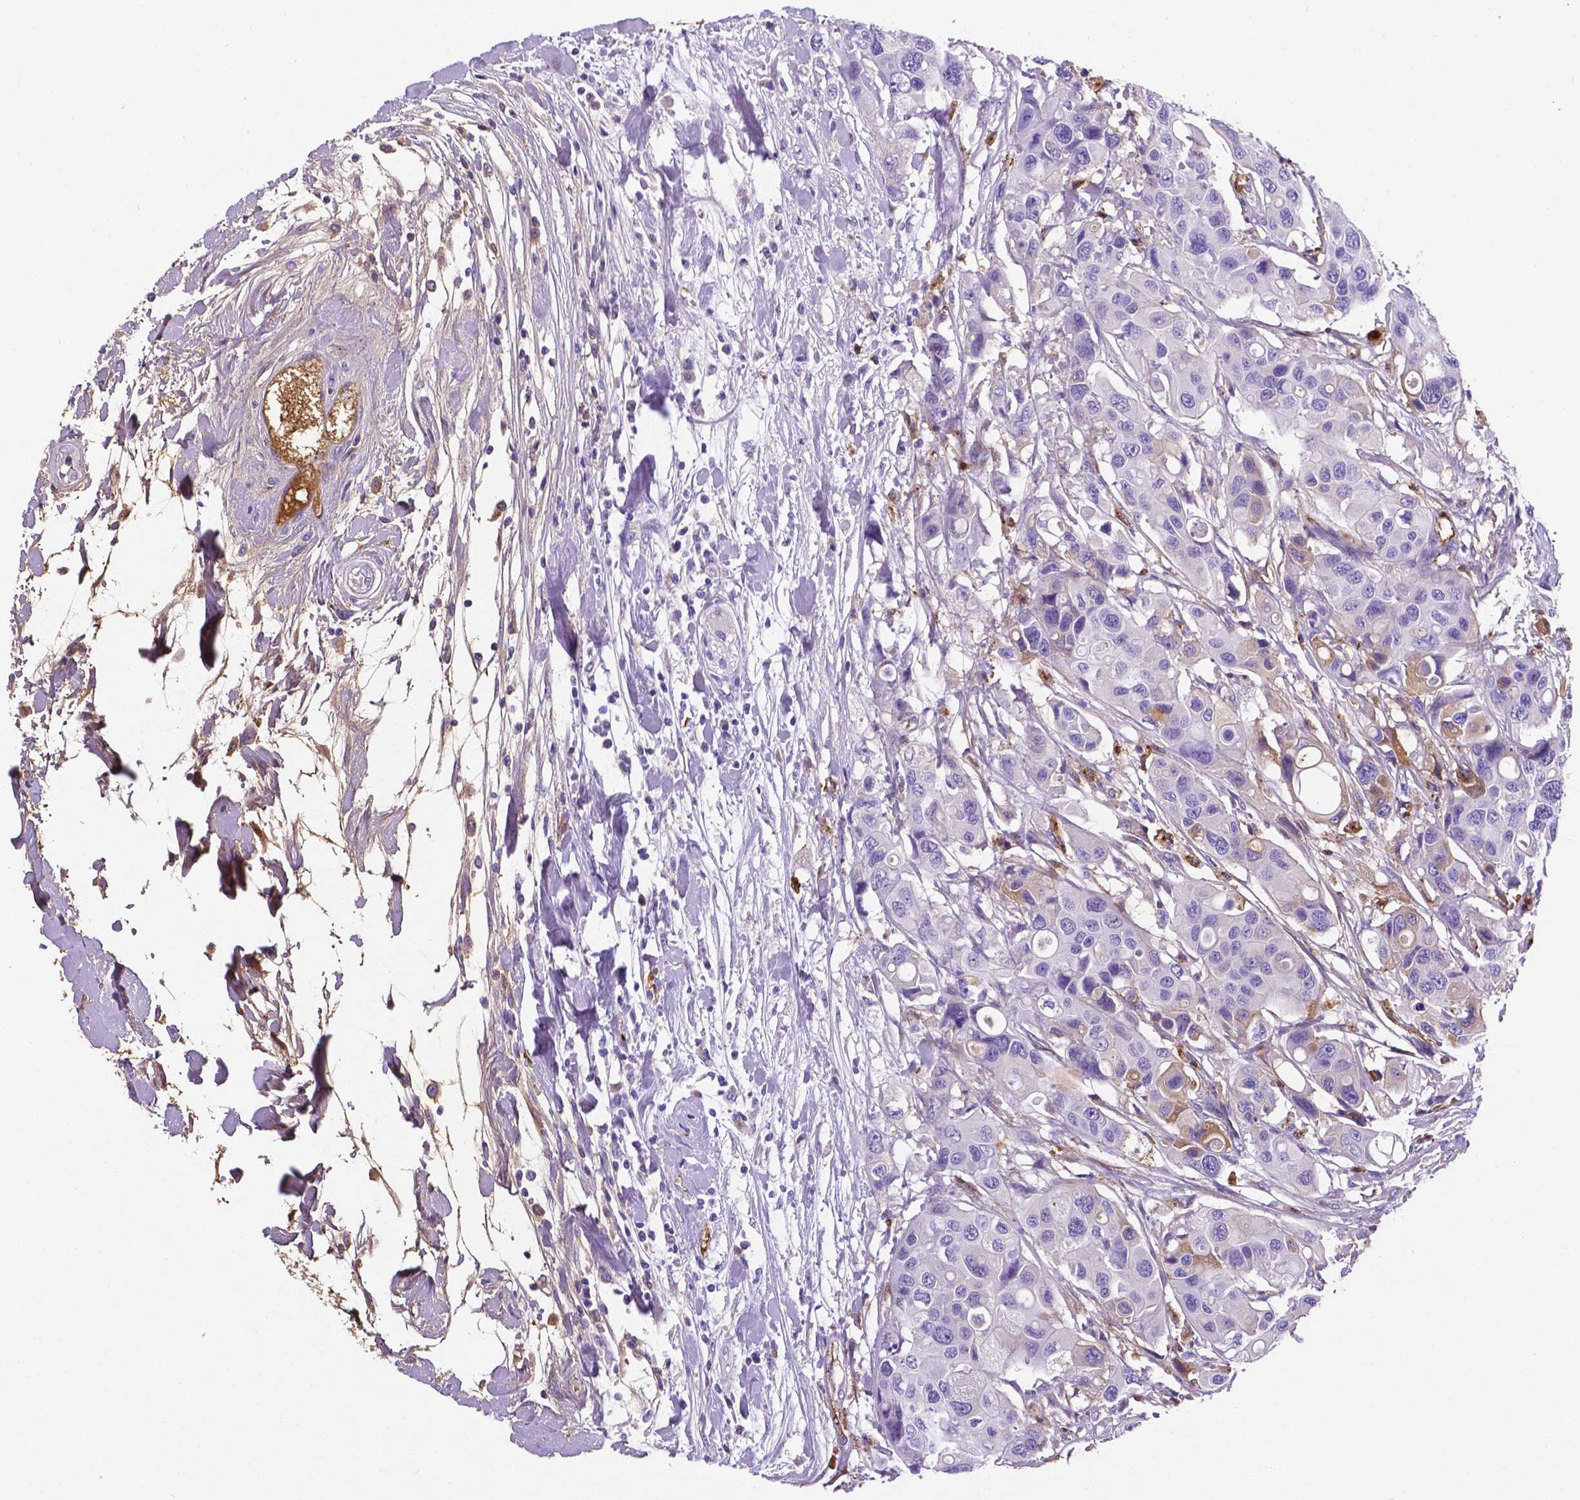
{"staining": {"intensity": "negative", "quantity": "none", "location": "none"}, "tissue": "colorectal cancer", "cell_type": "Tumor cells", "image_type": "cancer", "snomed": [{"axis": "morphology", "description": "Adenocarcinoma, NOS"}, {"axis": "topography", "description": "Colon"}], "caption": "This is an IHC photomicrograph of colorectal adenocarcinoma. There is no positivity in tumor cells.", "gene": "APOE", "patient": {"sex": "male", "age": 77}}